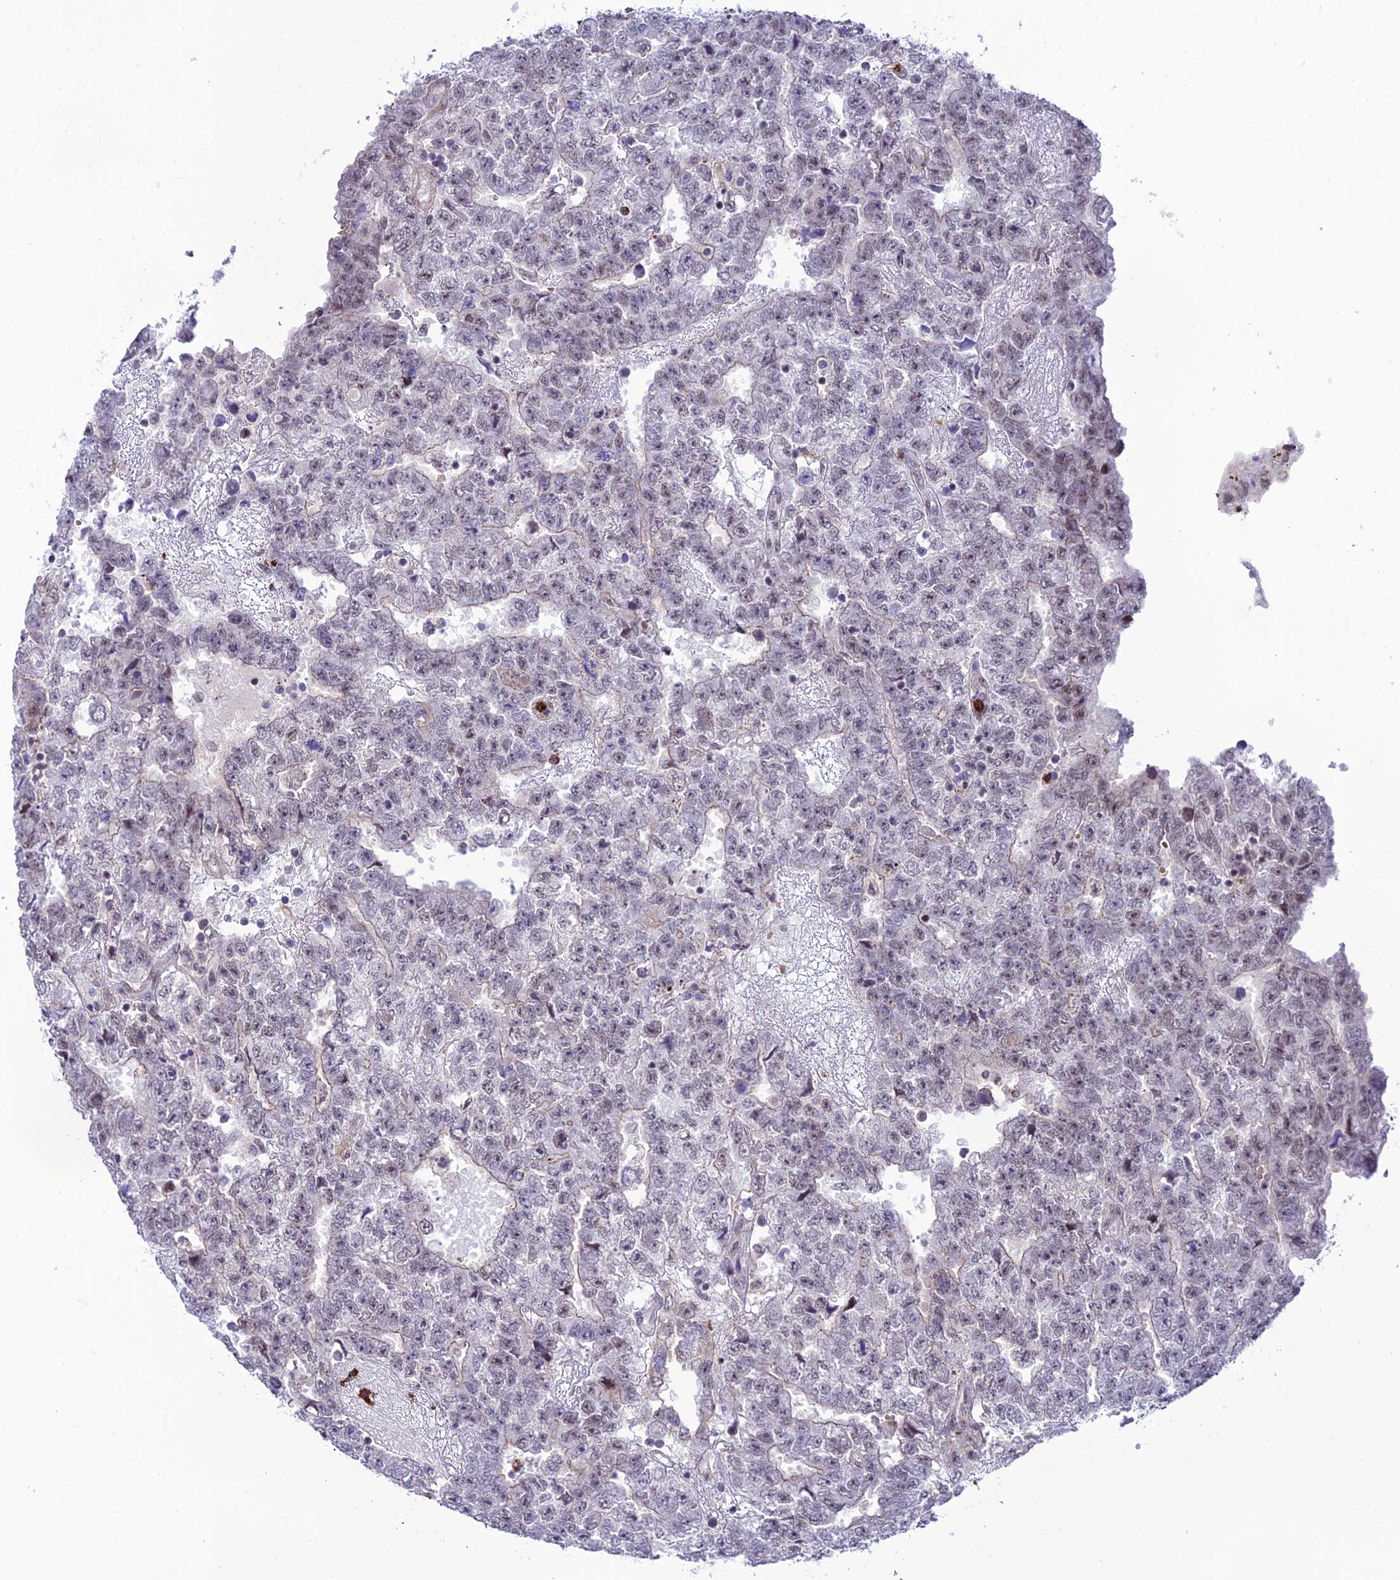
{"staining": {"intensity": "negative", "quantity": "none", "location": "none"}, "tissue": "testis cancer", "cell_type": "Tumor cells", "image_type": "cancer", "snomed": [{"axis": "morphology", "description": "Carcinoma, Embryonal, NOS"}, {"axis": "topography", "description": "Testis"}], "caption": "A photomicrograph of testis embryonal carcinoma stained for a protein shows no brown staining in tumor cells. (DAB immunohistochemistry visualized using brightfield microscopy, high magnification).", "gene": "COL6A6", "patient": {"sex": "male", "age": 25}}